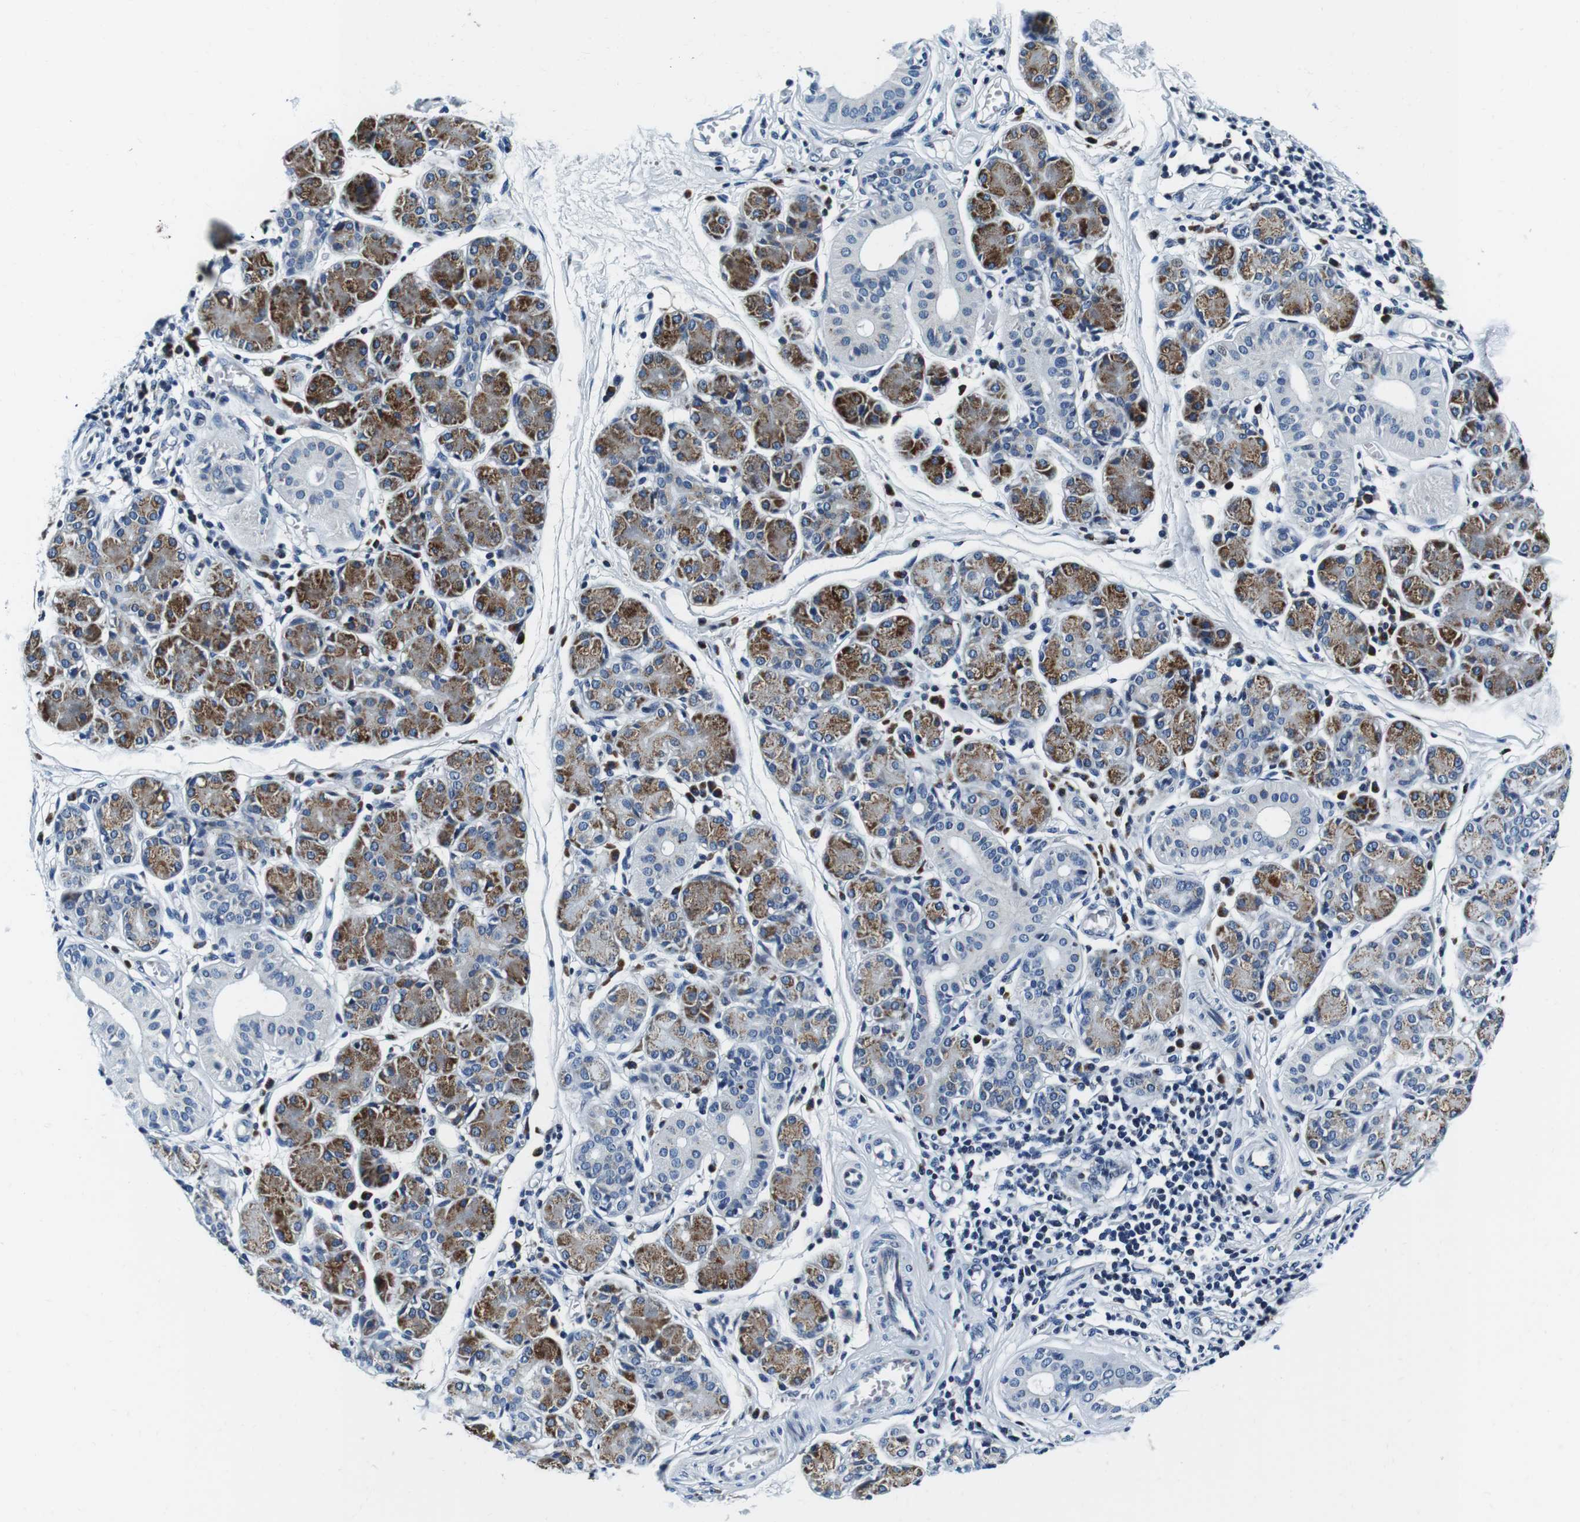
{"staining": {"intensity": "moderate", "quantity": "25%-75%", "location": "cytoplasmic/membranous"}, "tissue": "salivary gland", "cell_type": "Glandular cells", "image_type": "normal", "snomed": [{"axis": "morphology", "description": "Normal tissue, NOS"}, {"axis": "morphology", "description": "Inflammation, NOS"}, {"axis": "topography", "description": "Lymph node"}, {"axis": "topography", "description": "Salivary gland"}], "caption": "A photomicrograph of salivary gland stained for a protein shows moderate cytoplasmic/membranous brown staining in glandular cells.", "gene": "FAR2", "patient": {"sex": "male", "age": 3}}